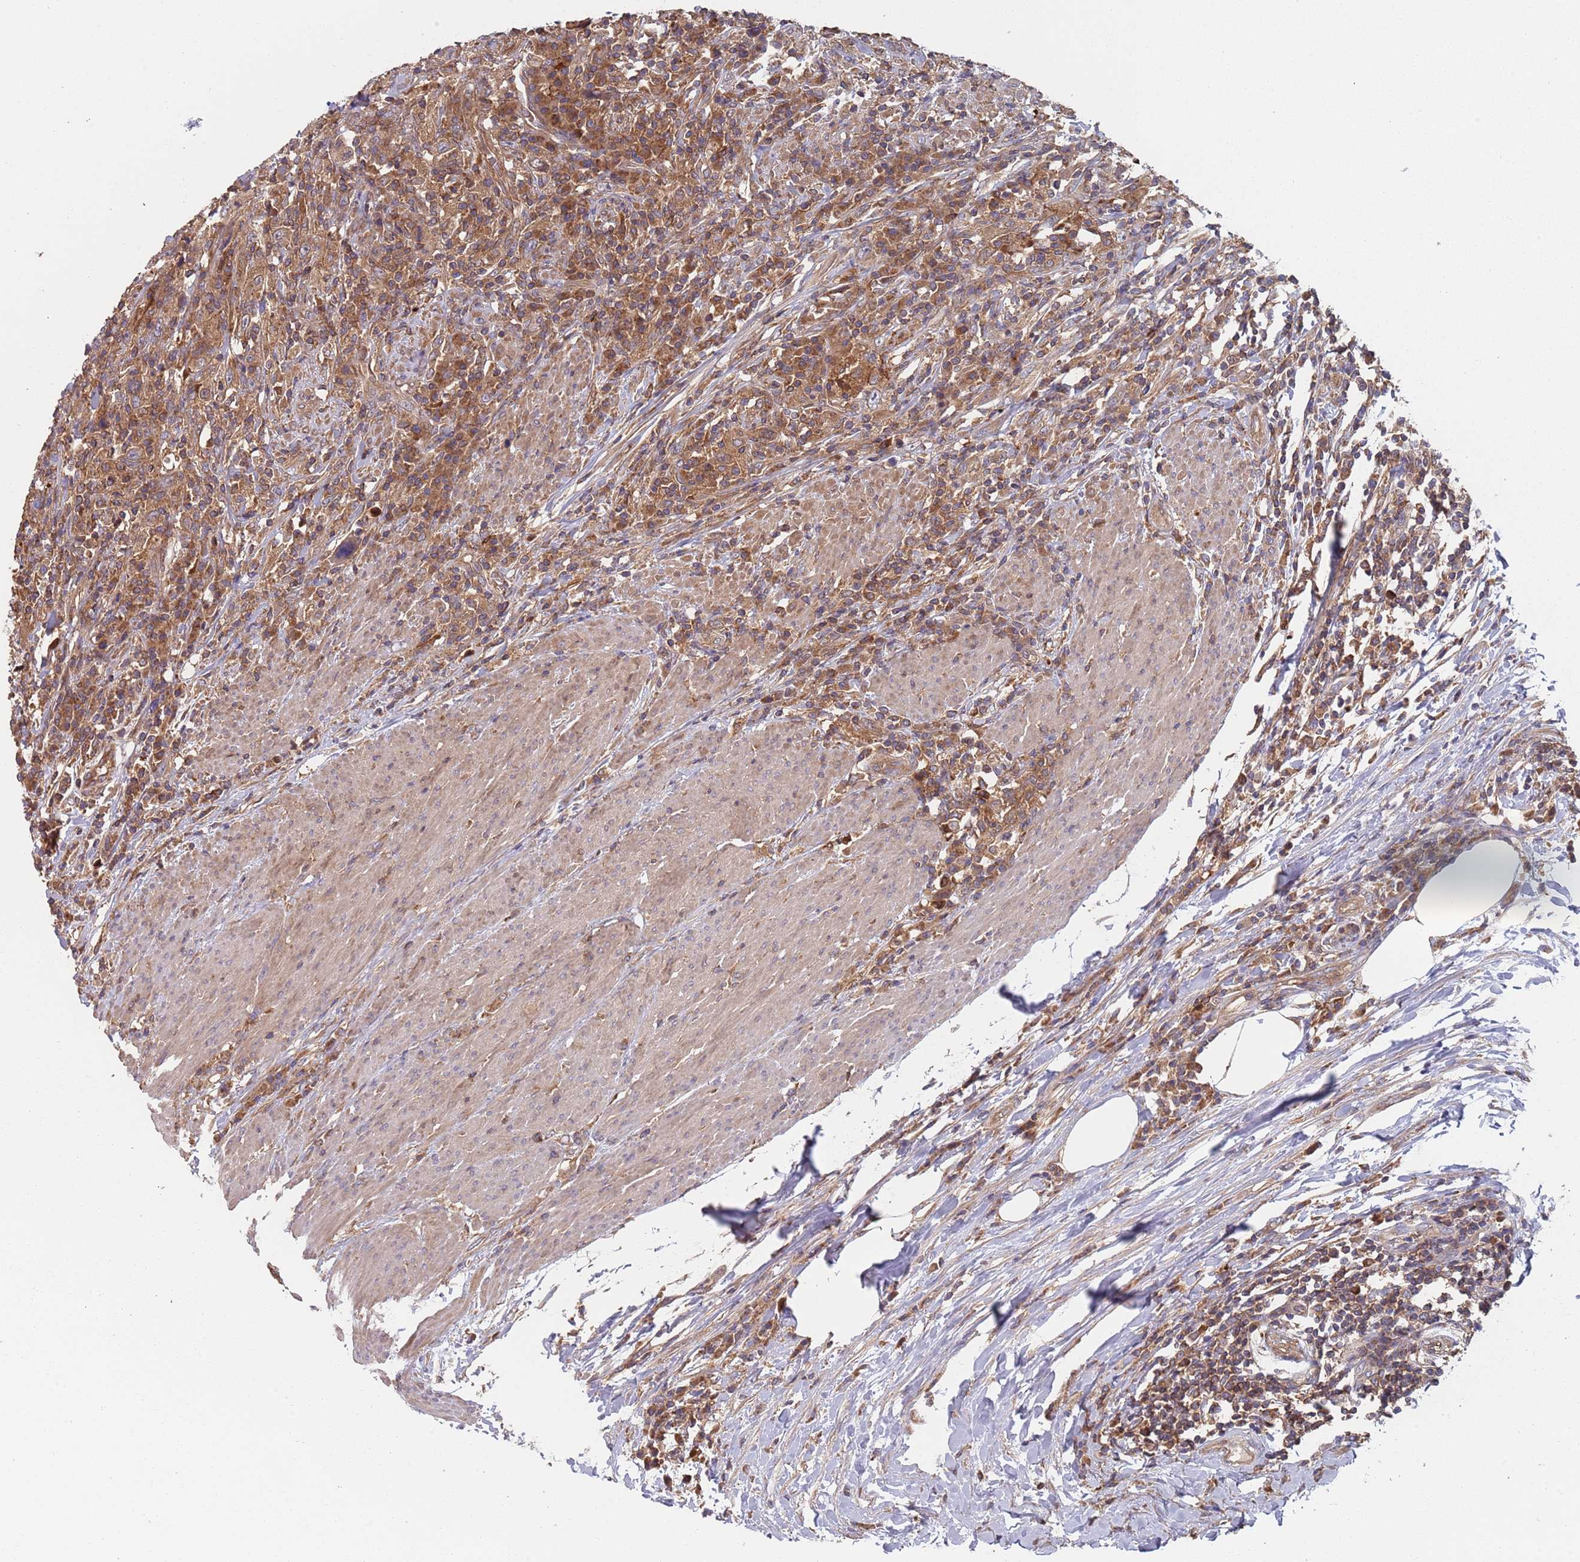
{"staining": {"intensity": "moderate", "quantity": ">75%", "location": "cytoplasmic/membranous"}, "tissue": "urothelial cancer", "cell_type": "Tumor cells", "image_type": "cancer", "snomed": [{"axis": "morphology", "description": "Urothelial carcinoma, High grade"}, {"axis": "topography", "description": "Urinary bladder"}], "caption": "This is an image of immunohistochemistry staining of urothelial carcinoma (high-grade), which shows moderate staining in the cytoplasmic/membranous of tumor cells.", "gene": "GDI2", "patient": {"sex": "male", "age": 61}}